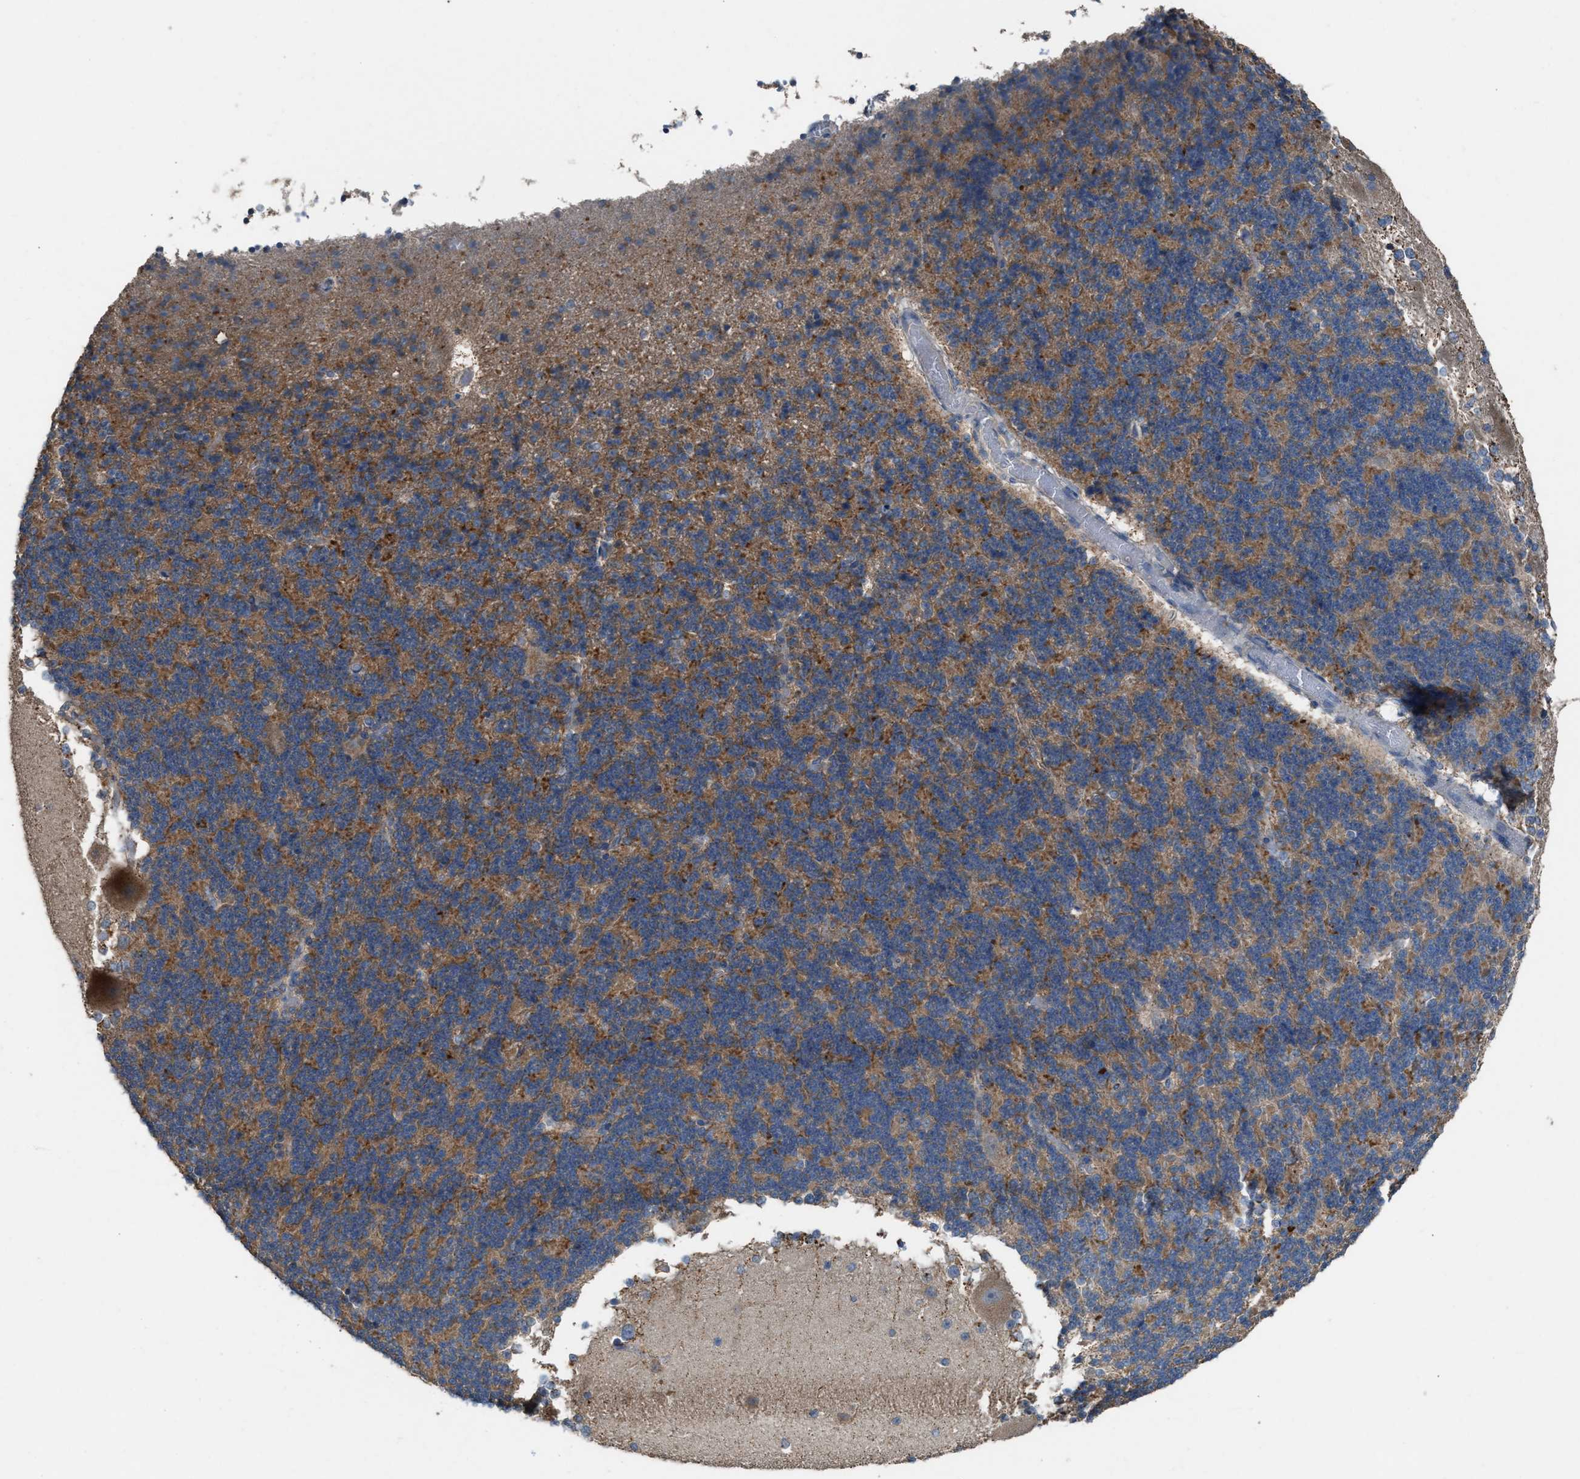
{"staining": {"intensity": "moderate", "quantity": "25%-75%", "location": "cytoplasmic/membranous"}, "tissue": "cerebellum", "cell_type": "Cells in granular layer", "image_type": "normal", "snomed": [{"axis": "morphology", "description": "Normal tissue, NOS"}, {"axis": "topography", "description": "Cerebellum"}], "caption": "Benign cerebellum demonstrates moderate cytoplasmic/membranous expression in about 25%-75% of cells in granular layer (Brightfield microscopy of DAB IHC at high magnification)..", "gene": "TPK1", "patient": {"sex": "female", "age": 19}}